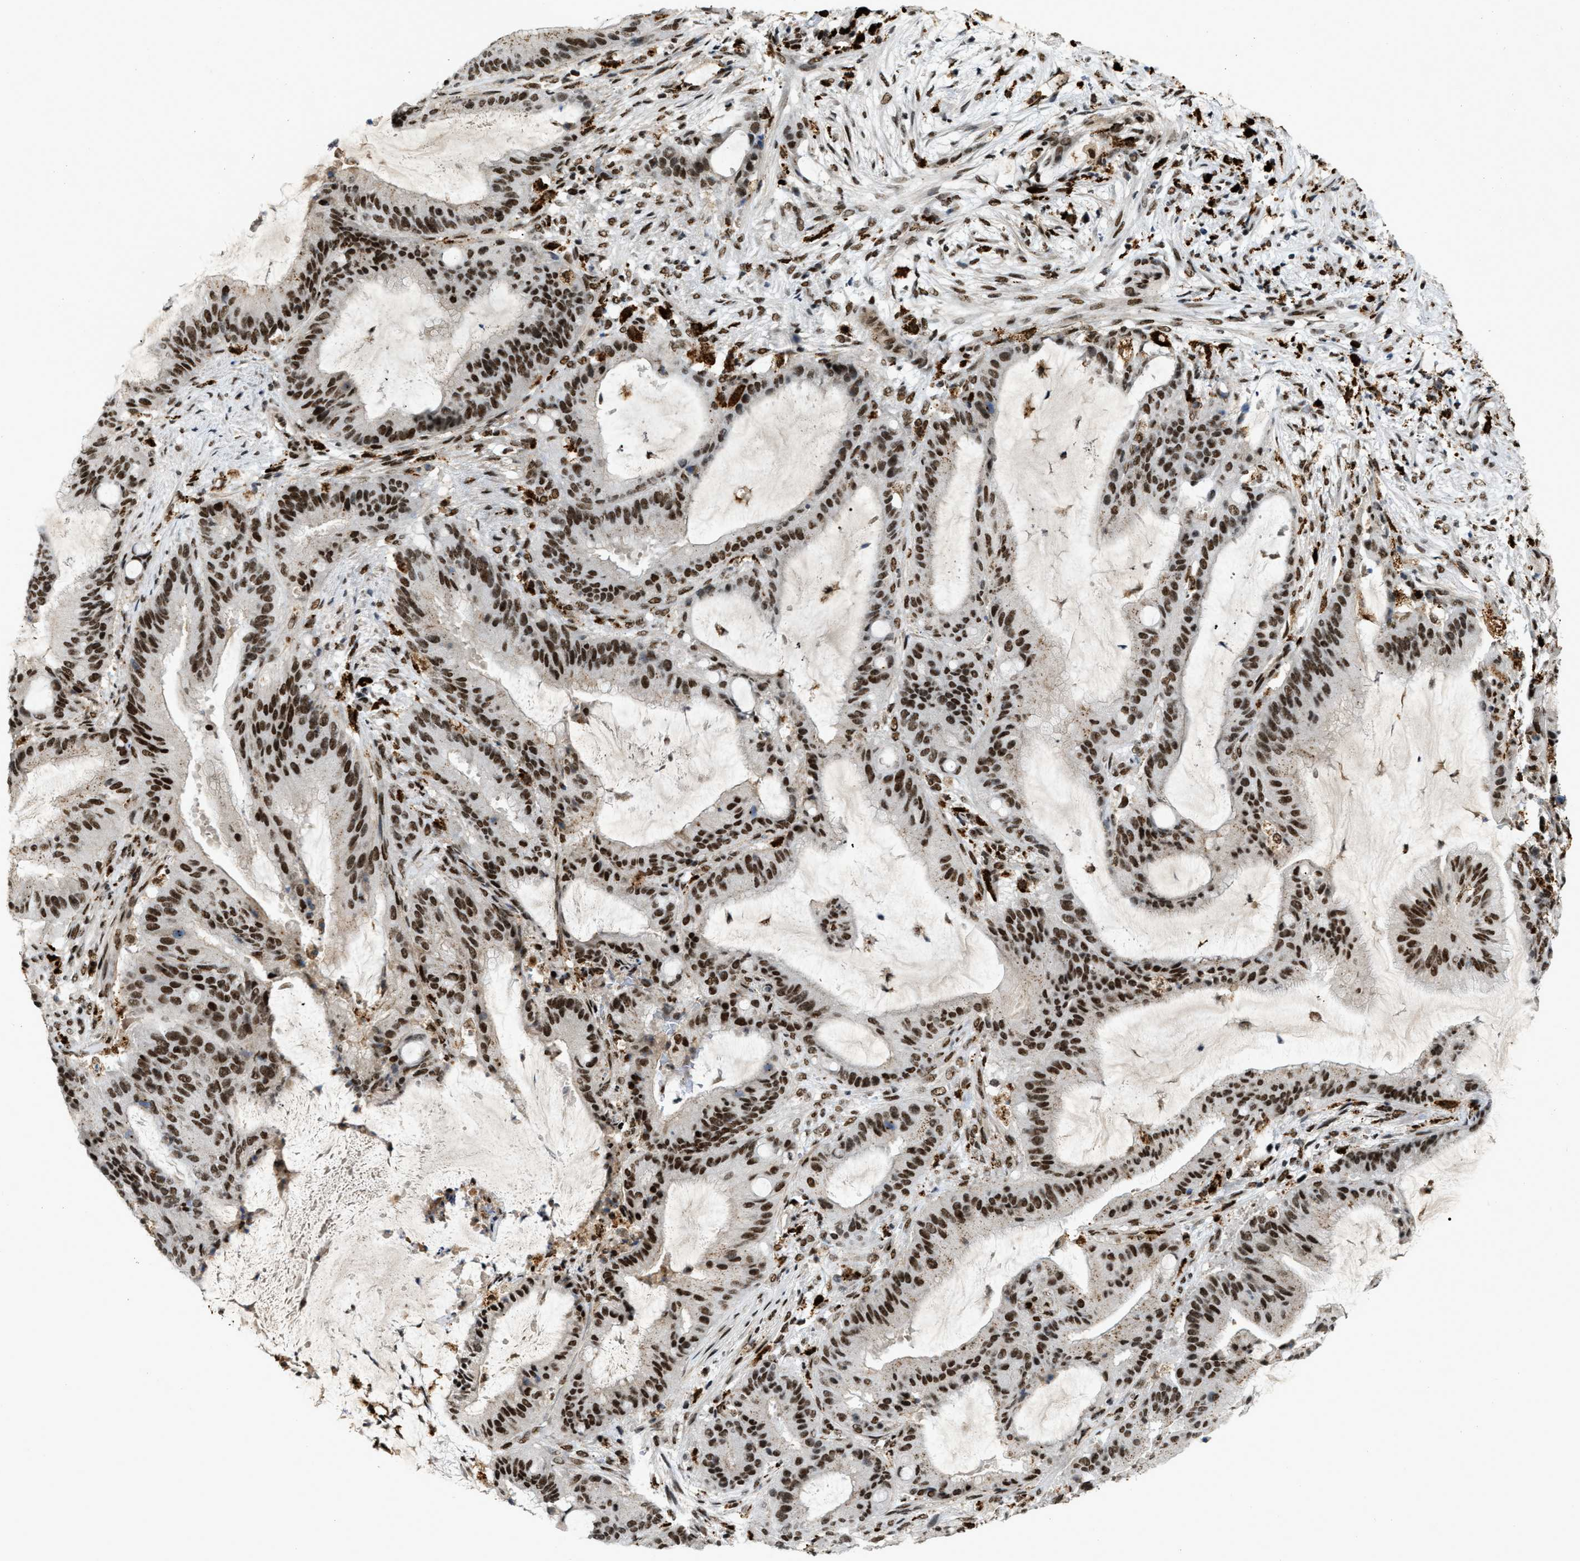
{"staining": {"intensity": "strong", "quantity": ">75%", "location": "nuclear"}, "tissue": "liver cancer", "cell_type": "Tumor cells", "image_type": "cancer", "snomed": [{"axis": "morphology", "description": "Normal tissue, NOS"}, {"axis": "morphology", "description": "Cholangiocarcinoma"}, {"axis": "topography", "description": "Liver"}, {"axis": "topography", "description": "Peripheral nerve tissue"}], "caption": "Protein expression analysis of liver cancer (cholangiocarcinoma) reveals strong nuclear staining in about >75% of tumor cells. (DAB = brown stain, brightfield microscopy at high magnification).", "gene": "NUMA1", "patient": {"sex": "female", "age": 73}}